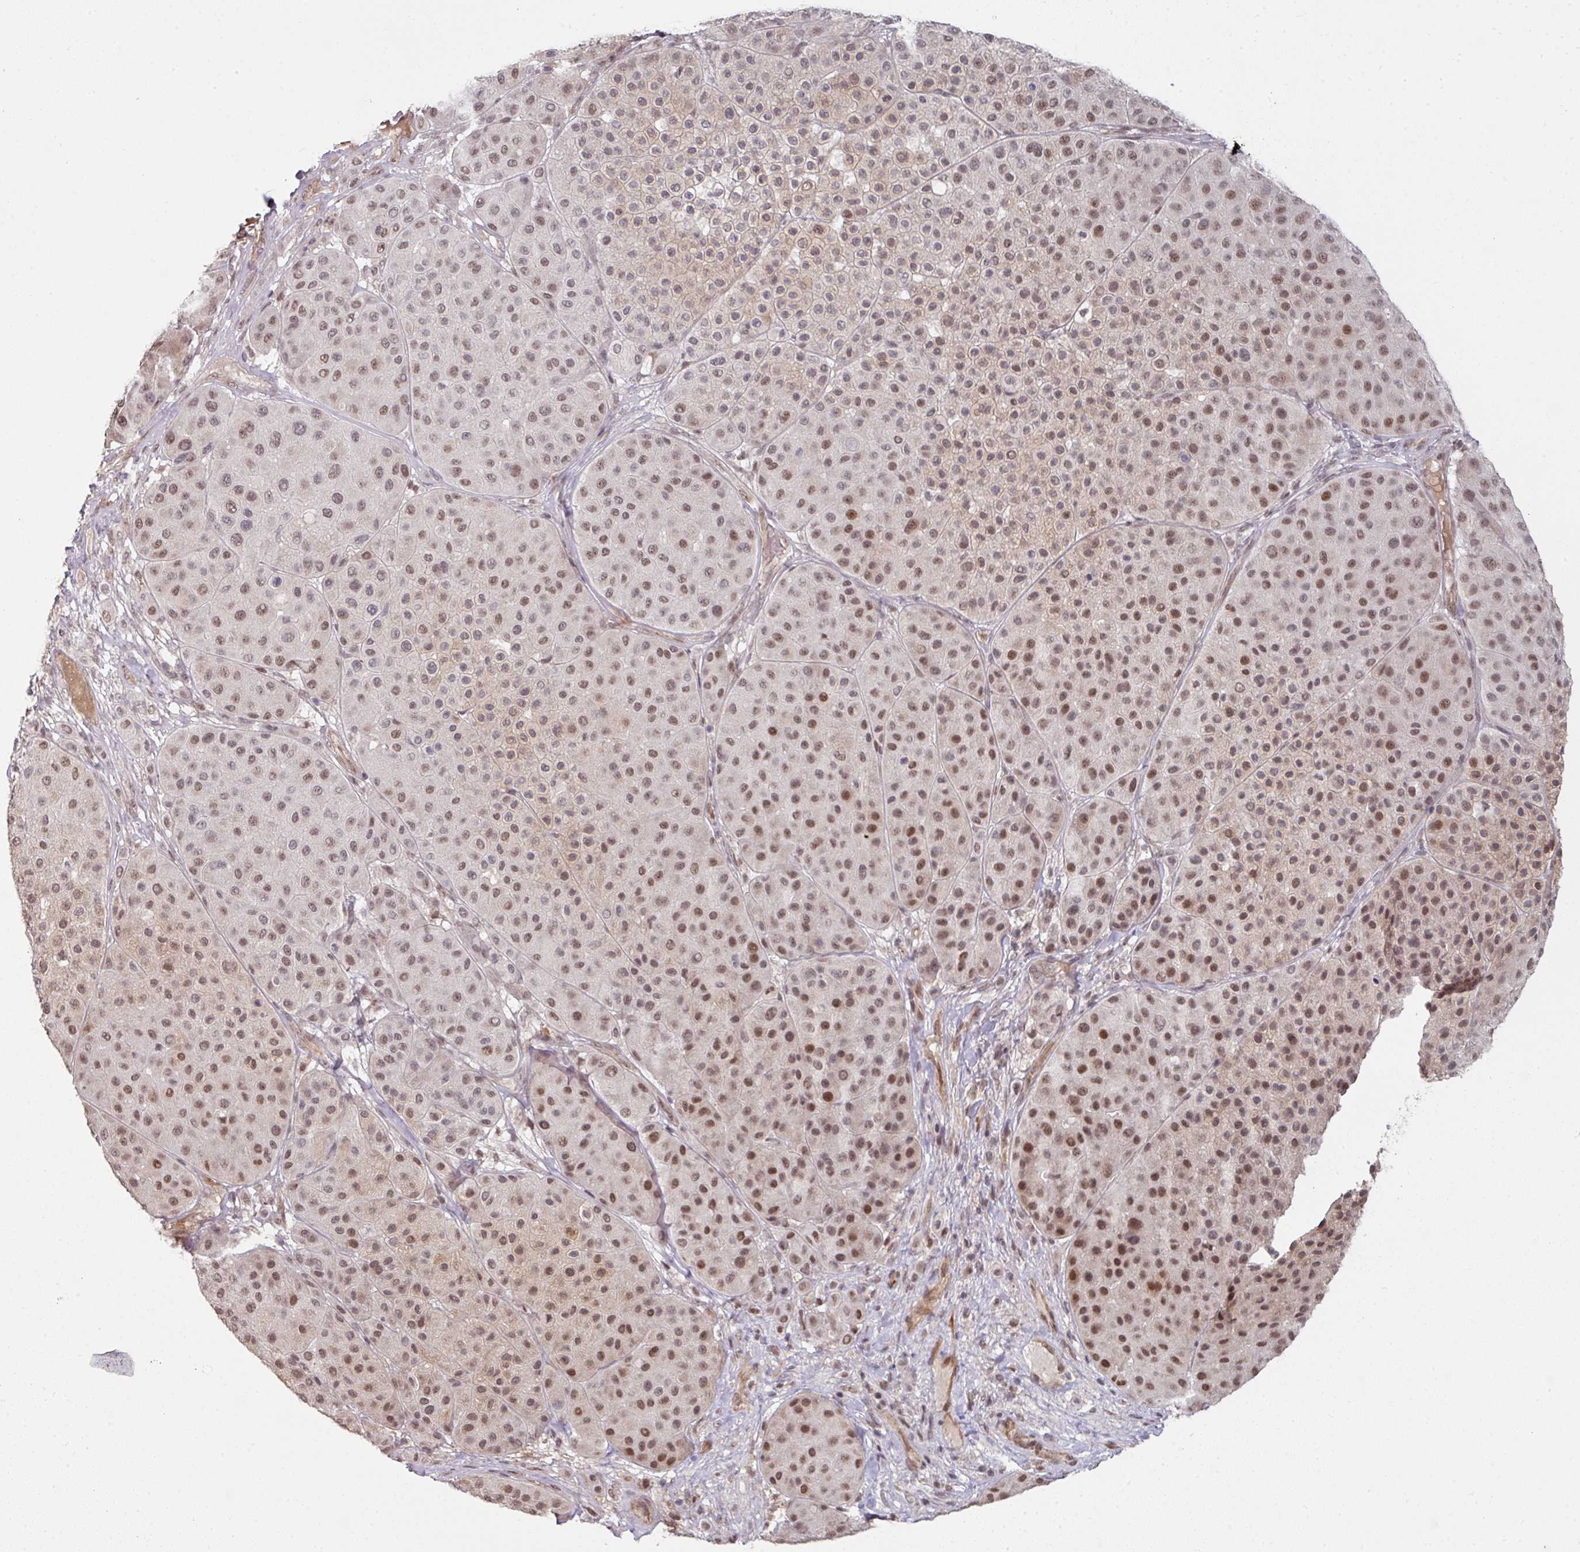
{"staining": {"intensity": "moderate", "quantity": ">75%", "location": "nuclear"}, "tissue": "melanoma", "cell_type": "Tumor cells", "image_type": "cancer", "snomed": [{"axis": "morphology", "description": "Malignant melanoma, Metastatic site"}, {"axis": "topography", "description": "Smooth muscle"}], "caption": "DAB (3,3'-diaminobenzidine) immunohistochemical staining of melanoma reveals moderate nuclear protein staining in about >75% of tumor cells.", "gene": "GTF2H3", "patient": {"sex": "male", "age": 41}}